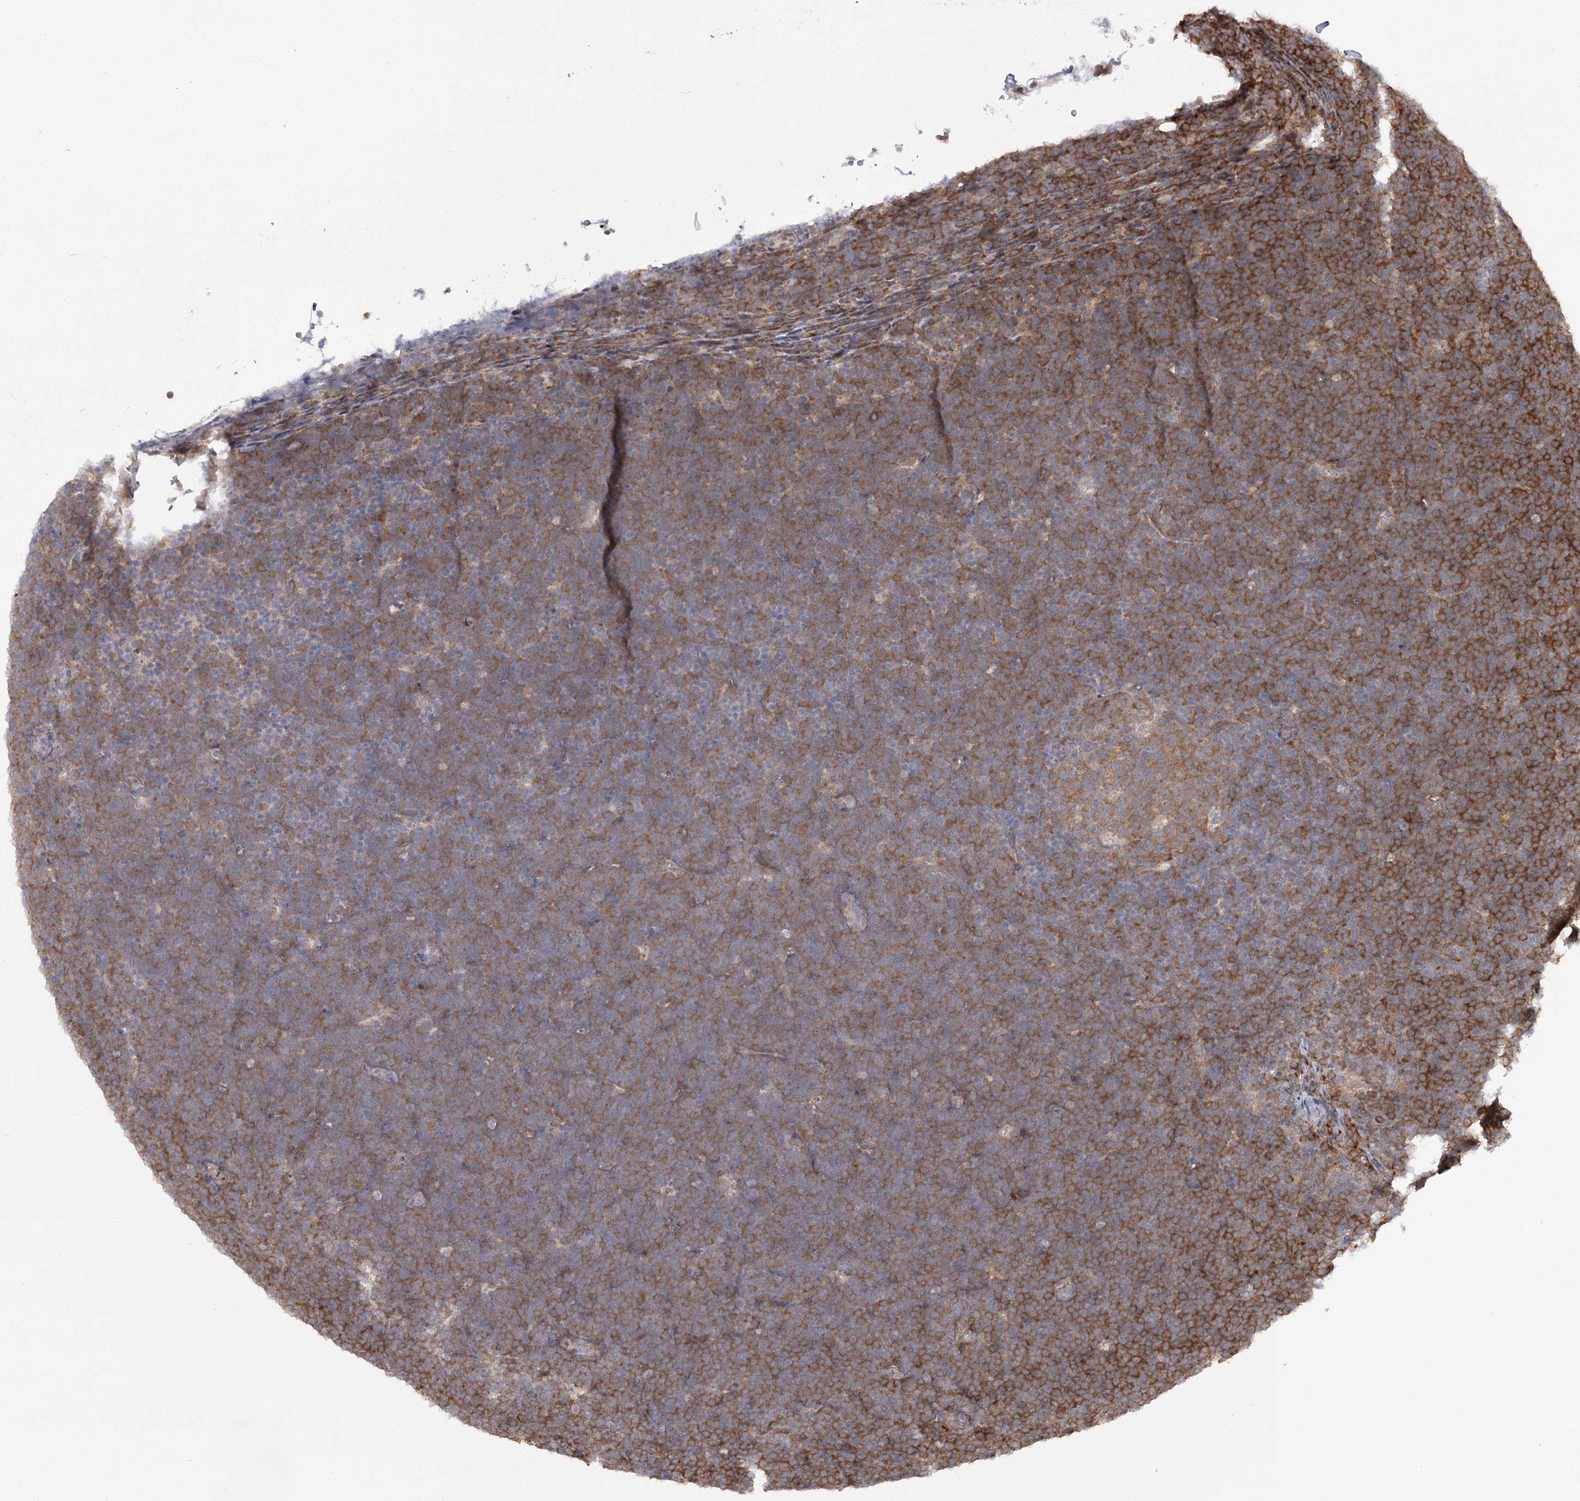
{"staining": {"intensity": "moderate", "quantity": ">75%", "location": "cytoplasmic/membranous"}, "tissue": "lymphoma", "cell_type": "Tumor cells", "image_type": "cancer", "snomed": [{"axis": "morphology", "description": "Malignant lymphoma, non-Hodgkin's type, High grade"}, {"axis": "topography", "description": "Lymph node"}], "caption": "Protein analysis of lymphoma tissue shows moderate cytoplasmic/membranous staining in approximately >75% of tumor cells. The protein of interest is stained brown, and the nuclei are stained in blue (DAB IHC with brightfield microscopy, high magnification).", "gene": "CCNG2", "patient": {"sex": "male", "age": 13}}